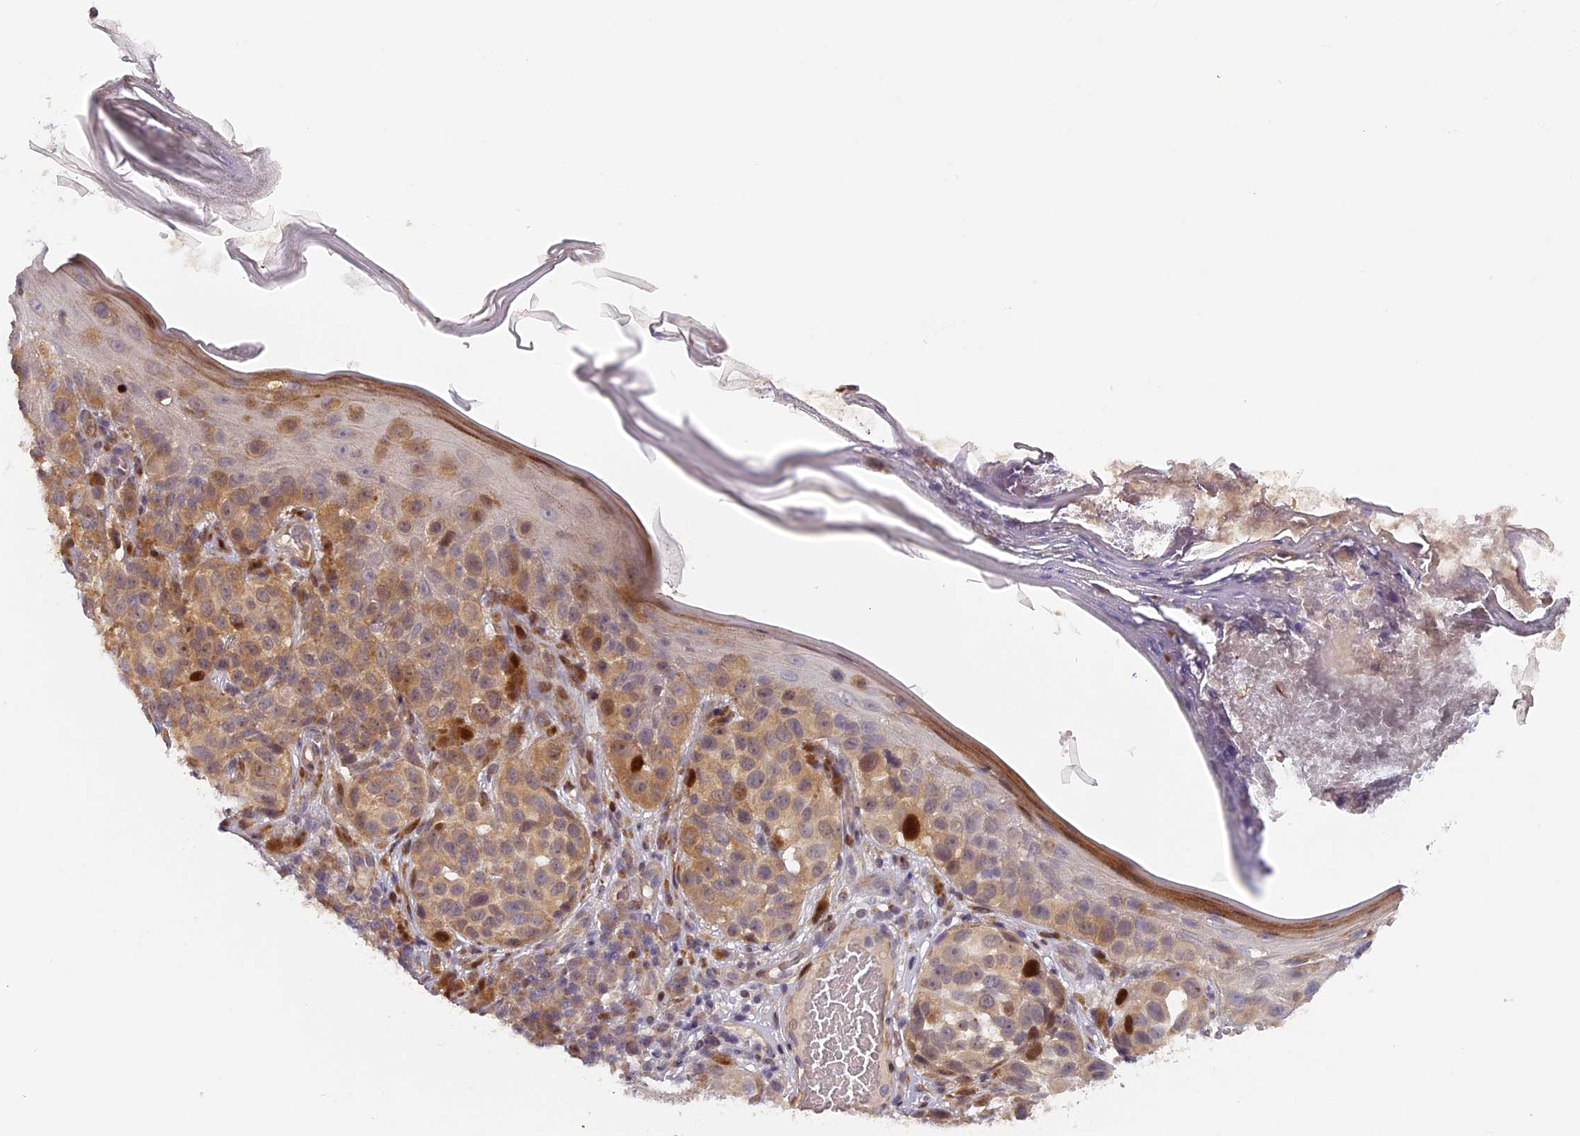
{"staining": {"intensity": "moderate", "quantity": ">75%", "location": "cytoplasmic/membranous,nuclear"}, "tissue": "melanoma", "cell_type": "Tumor cells", "image_type": "cancer", "snomed": [{"axis": "morphology", "description": "Malignant melanoma, NOS"}, {"axis": "topography", "description": "Skin"}], "caption": "Human malignant melanoma stained for a protein (brown) reveals moderate cytoplasmic/membranous and nuclear positive staining in about >75% of tumor cells.", "gene": "RAB28", "patient": {"sex": "male", "age": 38}}